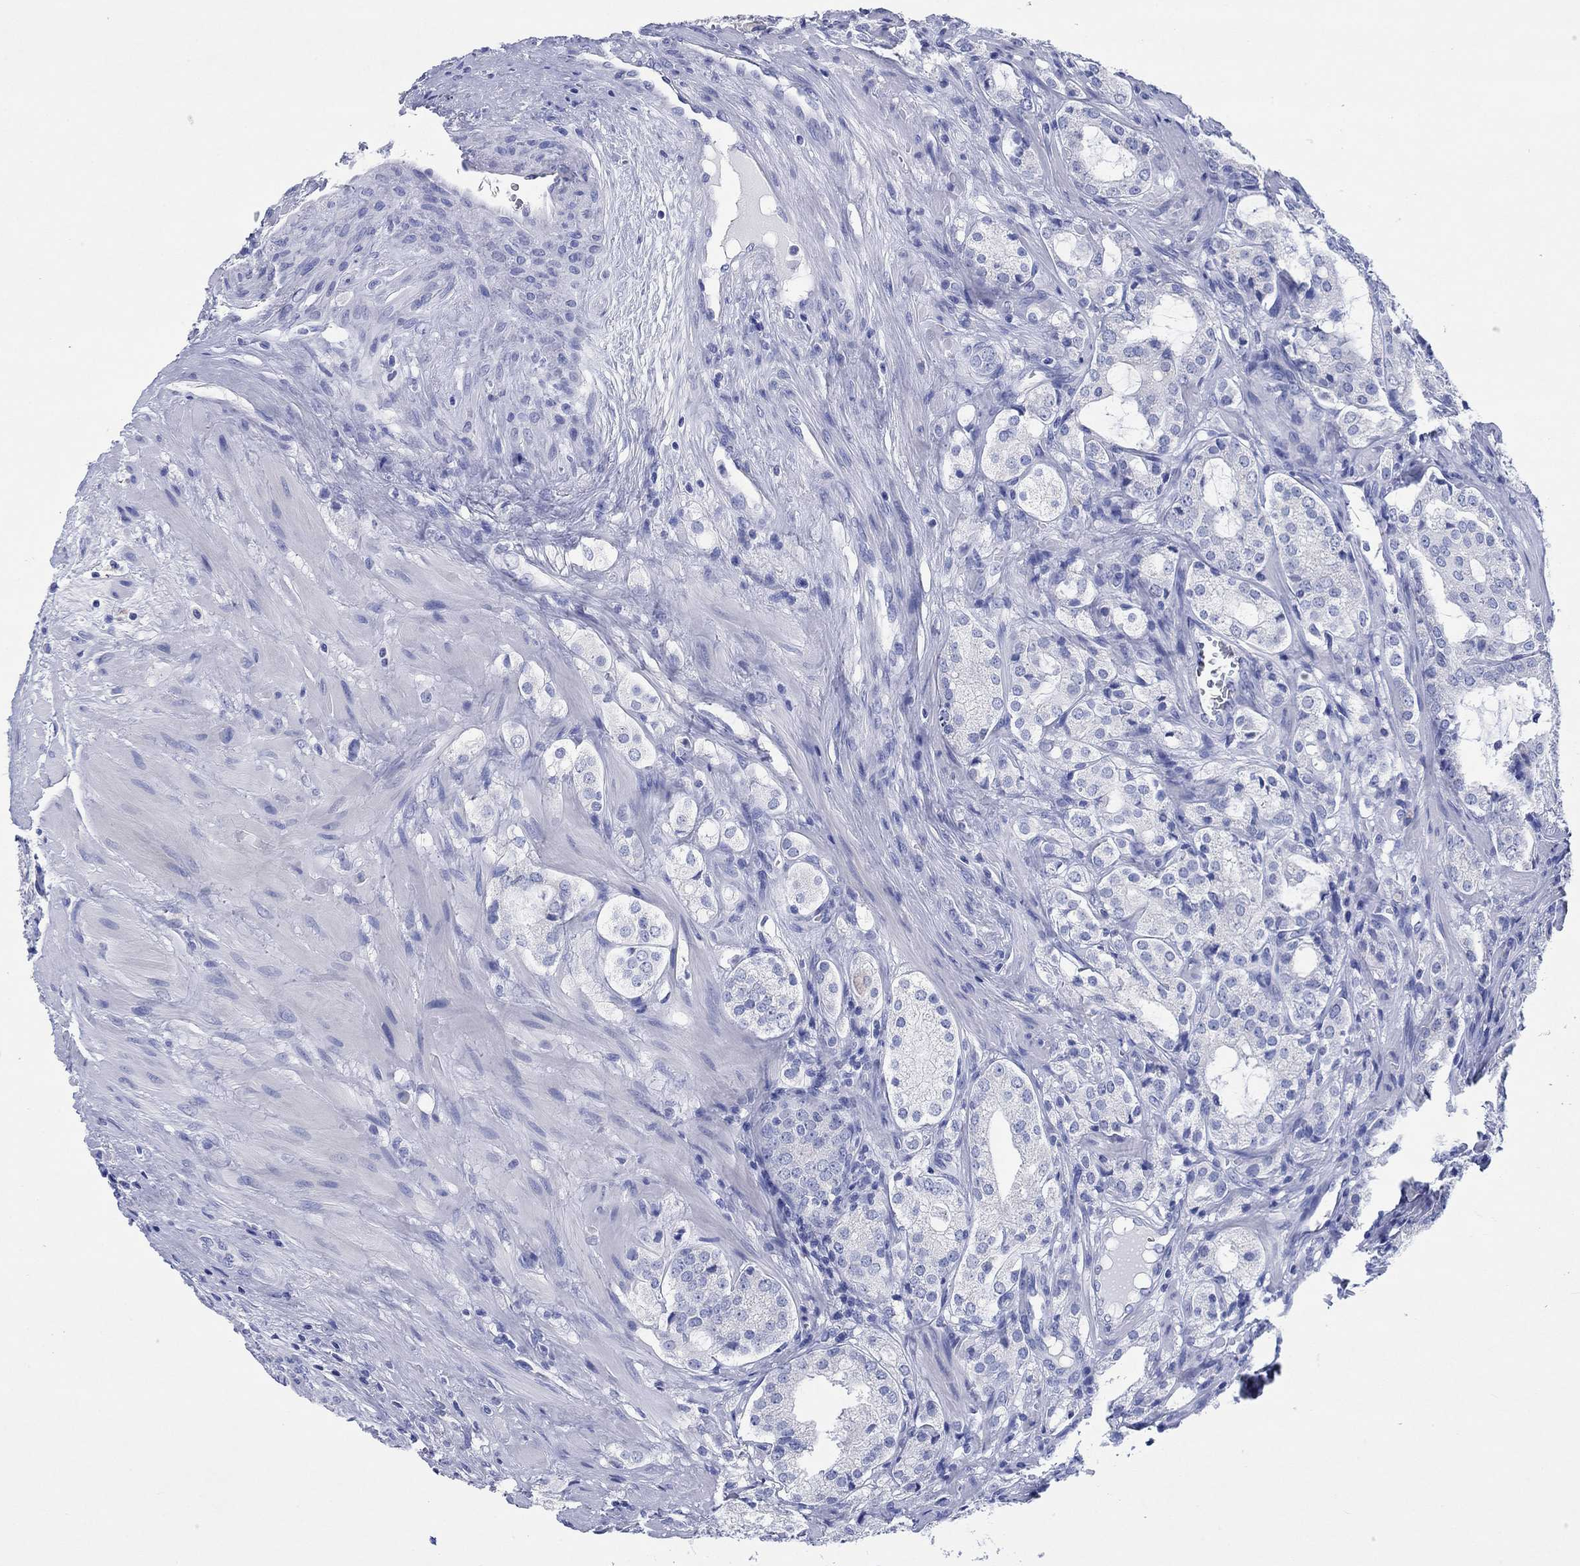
{"staining": {"intensity": "negative", "quantity": "none", "location": "none"}, "tissue": "prostate cancer", "cell_type": "Tumor cells", "image_type": "cancer", "snomed": [{"axis": "morphology", "description": "Adenocarcinoma, NOS"}, {"axis": "topography", "description": "Prostate"}], "caption": "This histopathology image is of prostate cancer (adenocarcinoma) stained with immunohistochemistry to label a protein in brown with the nuclei are counter-stained blue. There is no staining in tumor cells.", "gene": "HCRT", "patient": {"sex": "male", "age": 66}}